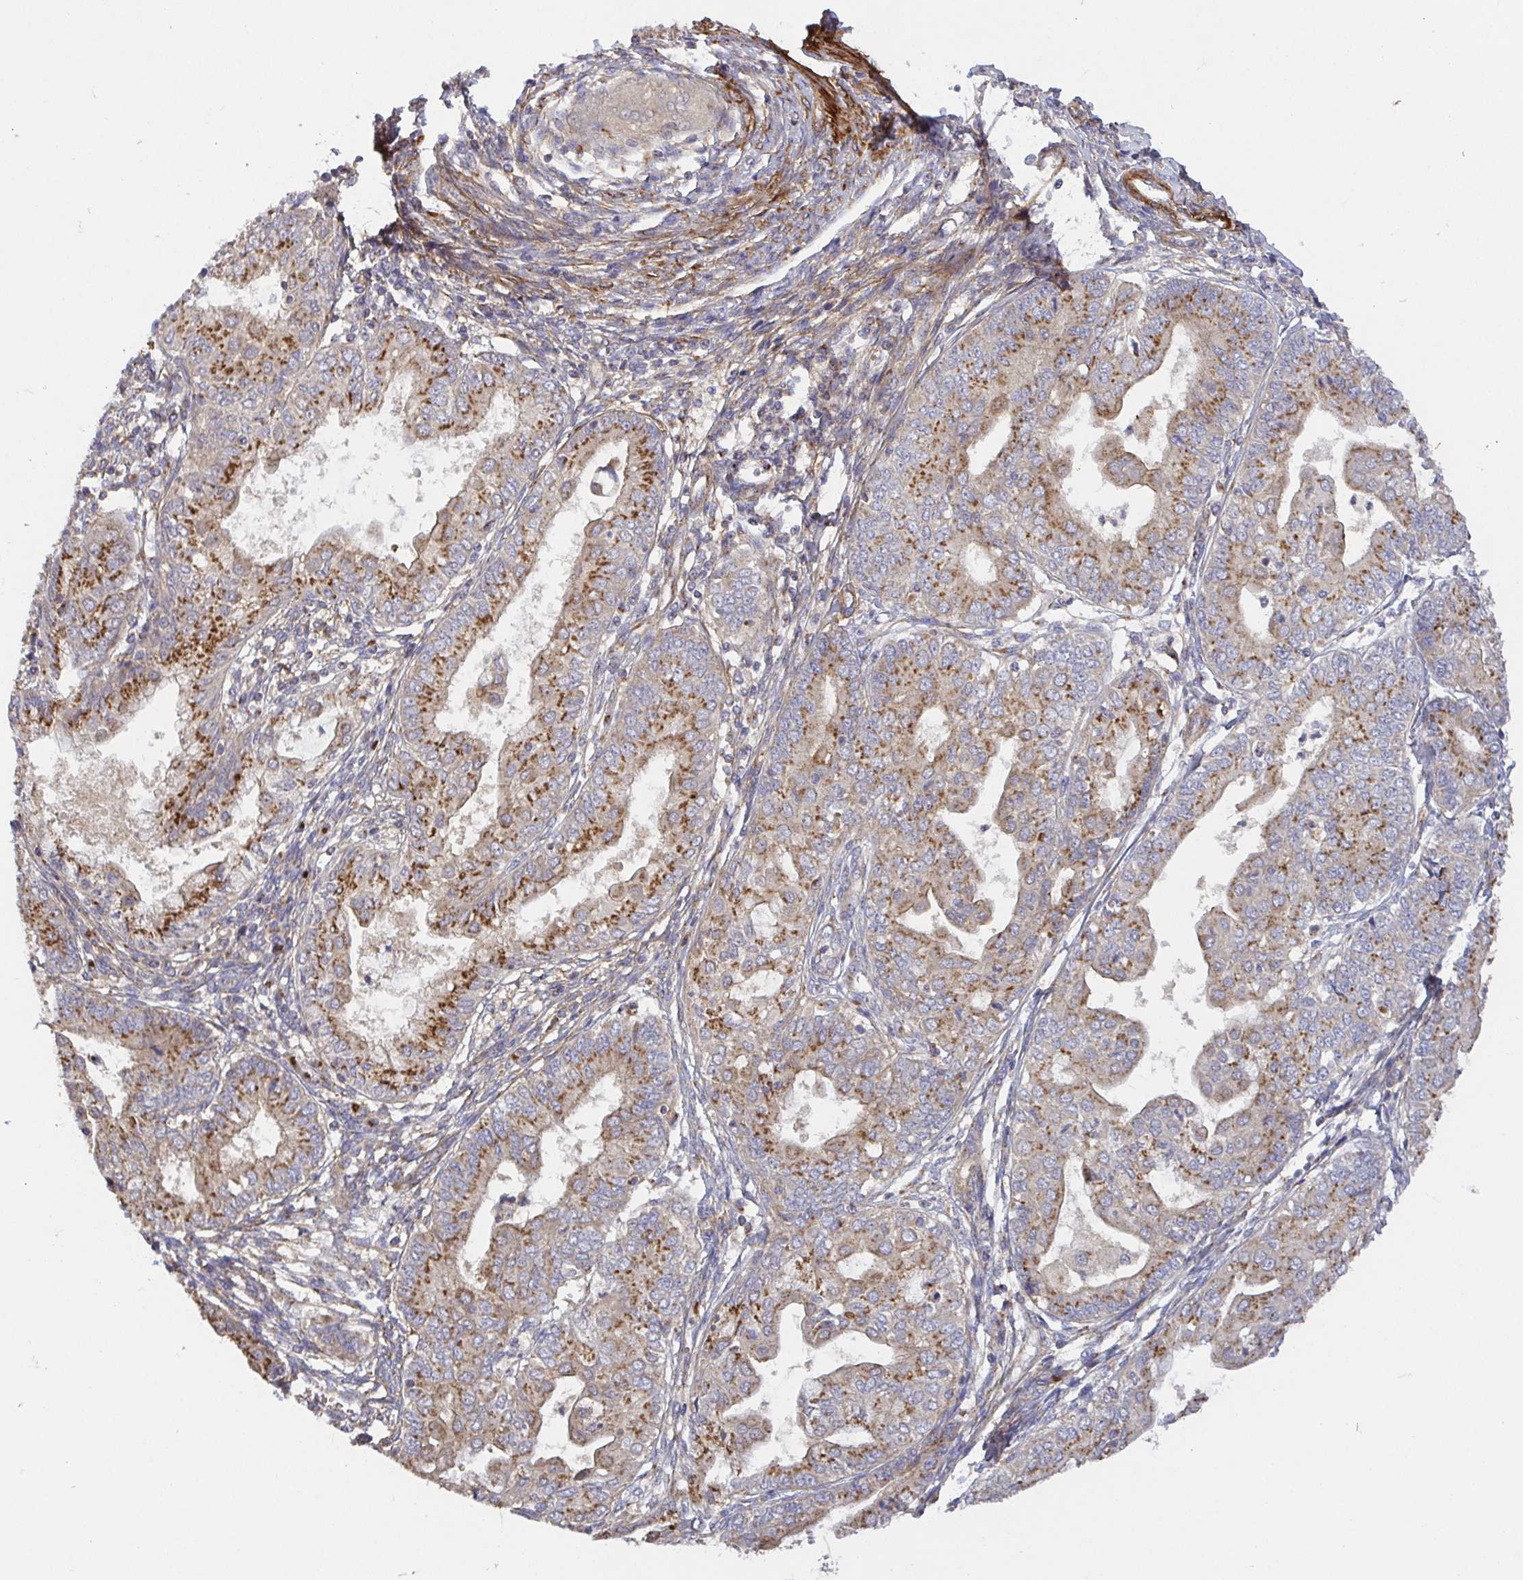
{"staining": {"intensity": "moderate", "quantity": ">75%", "location": "cytoplasmic/membranous"}, "tissue": "endometrial cancer", "cell_type": "Tumor cells", "image_type": "cancer", "snomed": [{"axis": "morphology", "description": "Adenocarcinoma, NOS"}, {"axis": "topography", "description": "Endometrium"}], "caption": "Moderate cytoplasmic/membranous protein expression is present in approximately >75% of tumor cells in endometrial cancer. (brown staining indicates protein expression, while blue staining denotes nuclei).", "gene": "TM9SF4", "patient": {"sex": "female", "age": 68}}